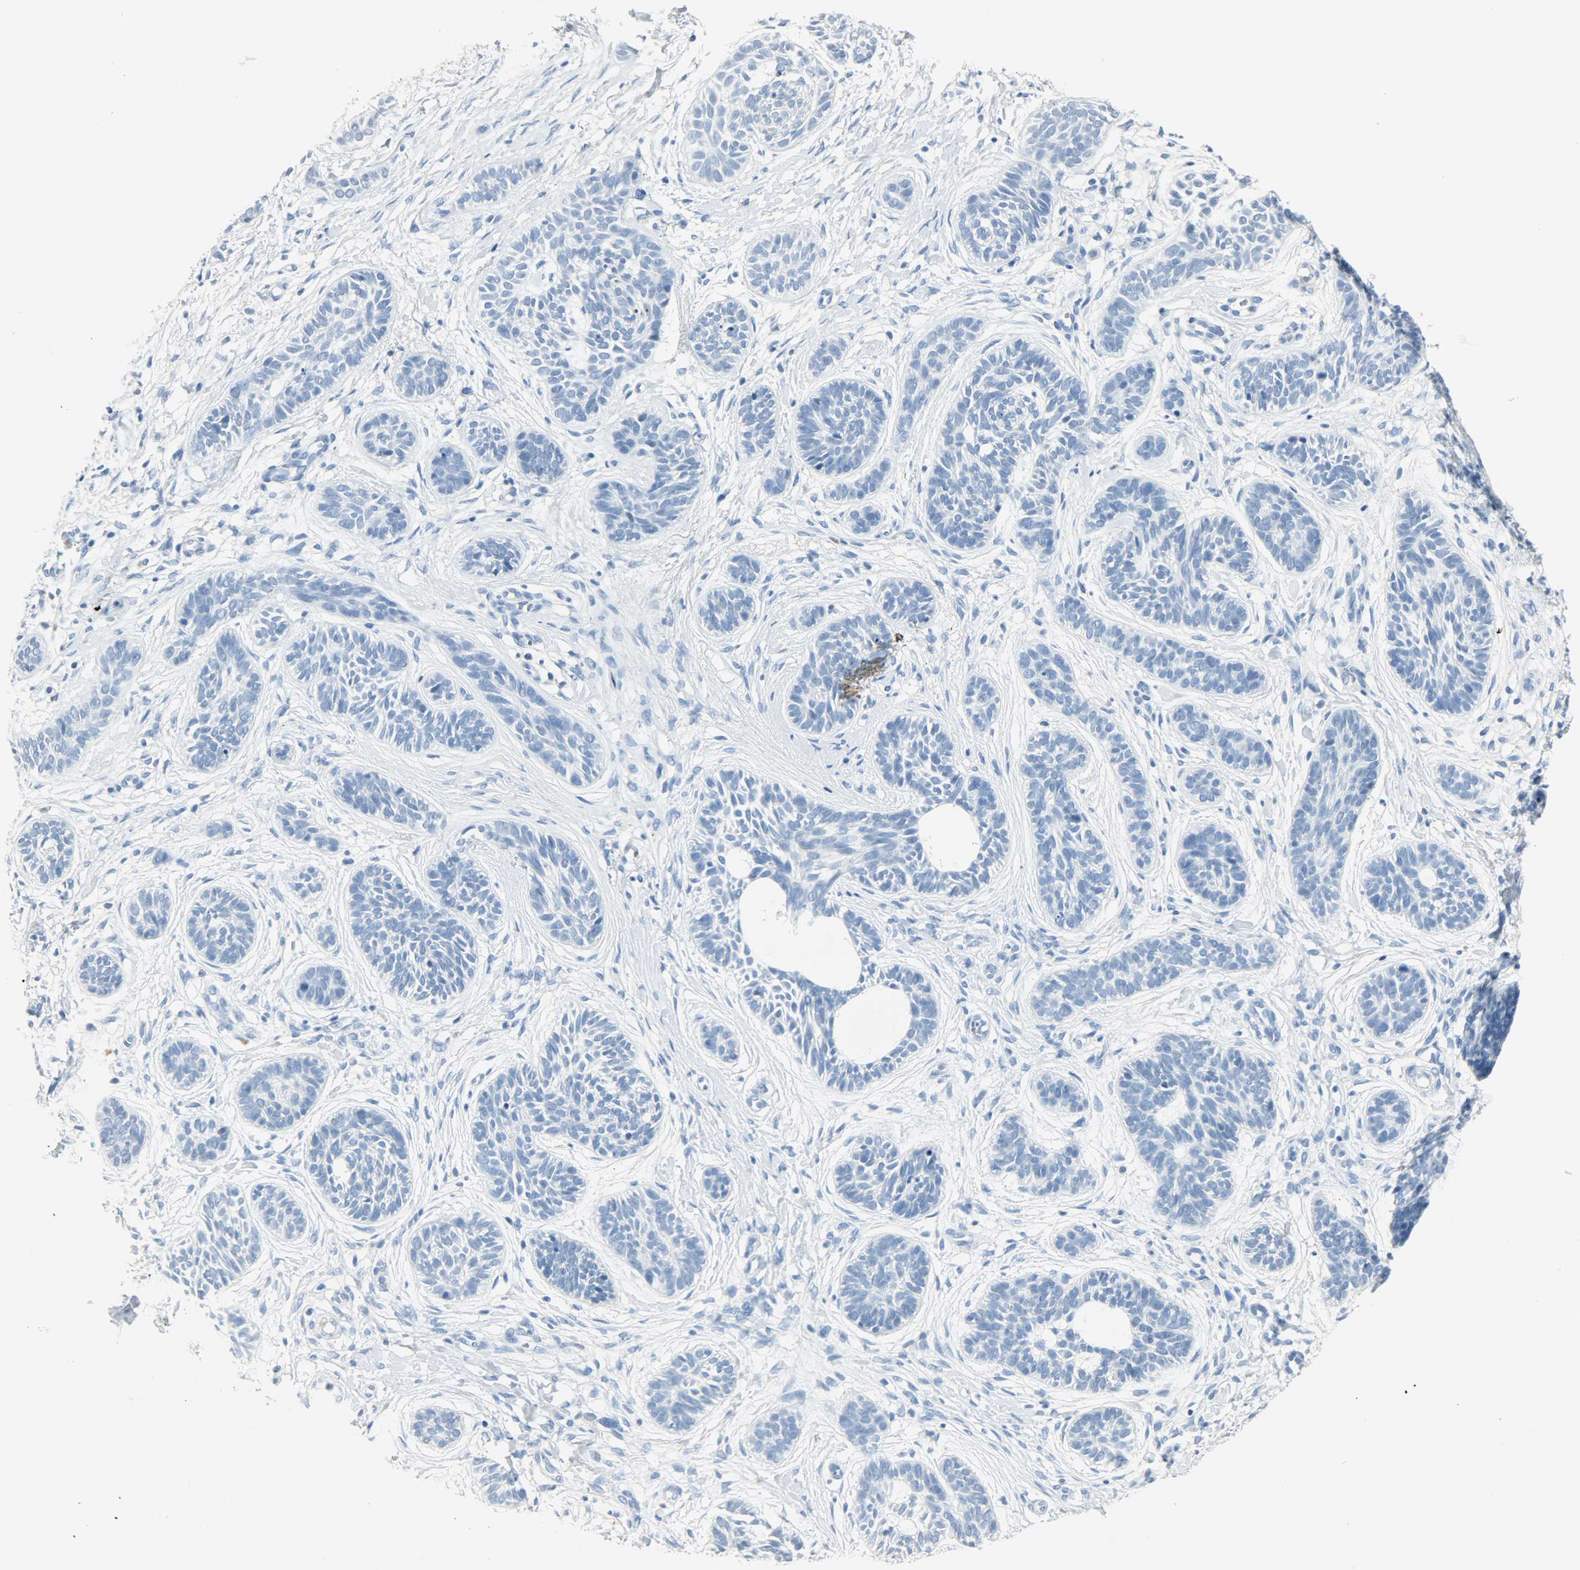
{"staining": {"intensity": "negative", "quantity": "none", "location": "none"}, "tissue": "skin cancer", "cell_type": "Tumor cells", "image_type": "cancer", "snomed": [{"axis": "morphology", "description": "Normal tissue, NOS"}, {"axis": "morphology", "description": "Basal cell carcinoma"}, {"axis": "topography", "description": "Skin"}], "caption": "IHC histopathology image of human skin cancer (basal cell carcinoma) stained for a protein (brown), which demonstrates no positivity in tumor cells.", "gene": "PTPN6", "patient": {"sex": "male", "age": 63}}